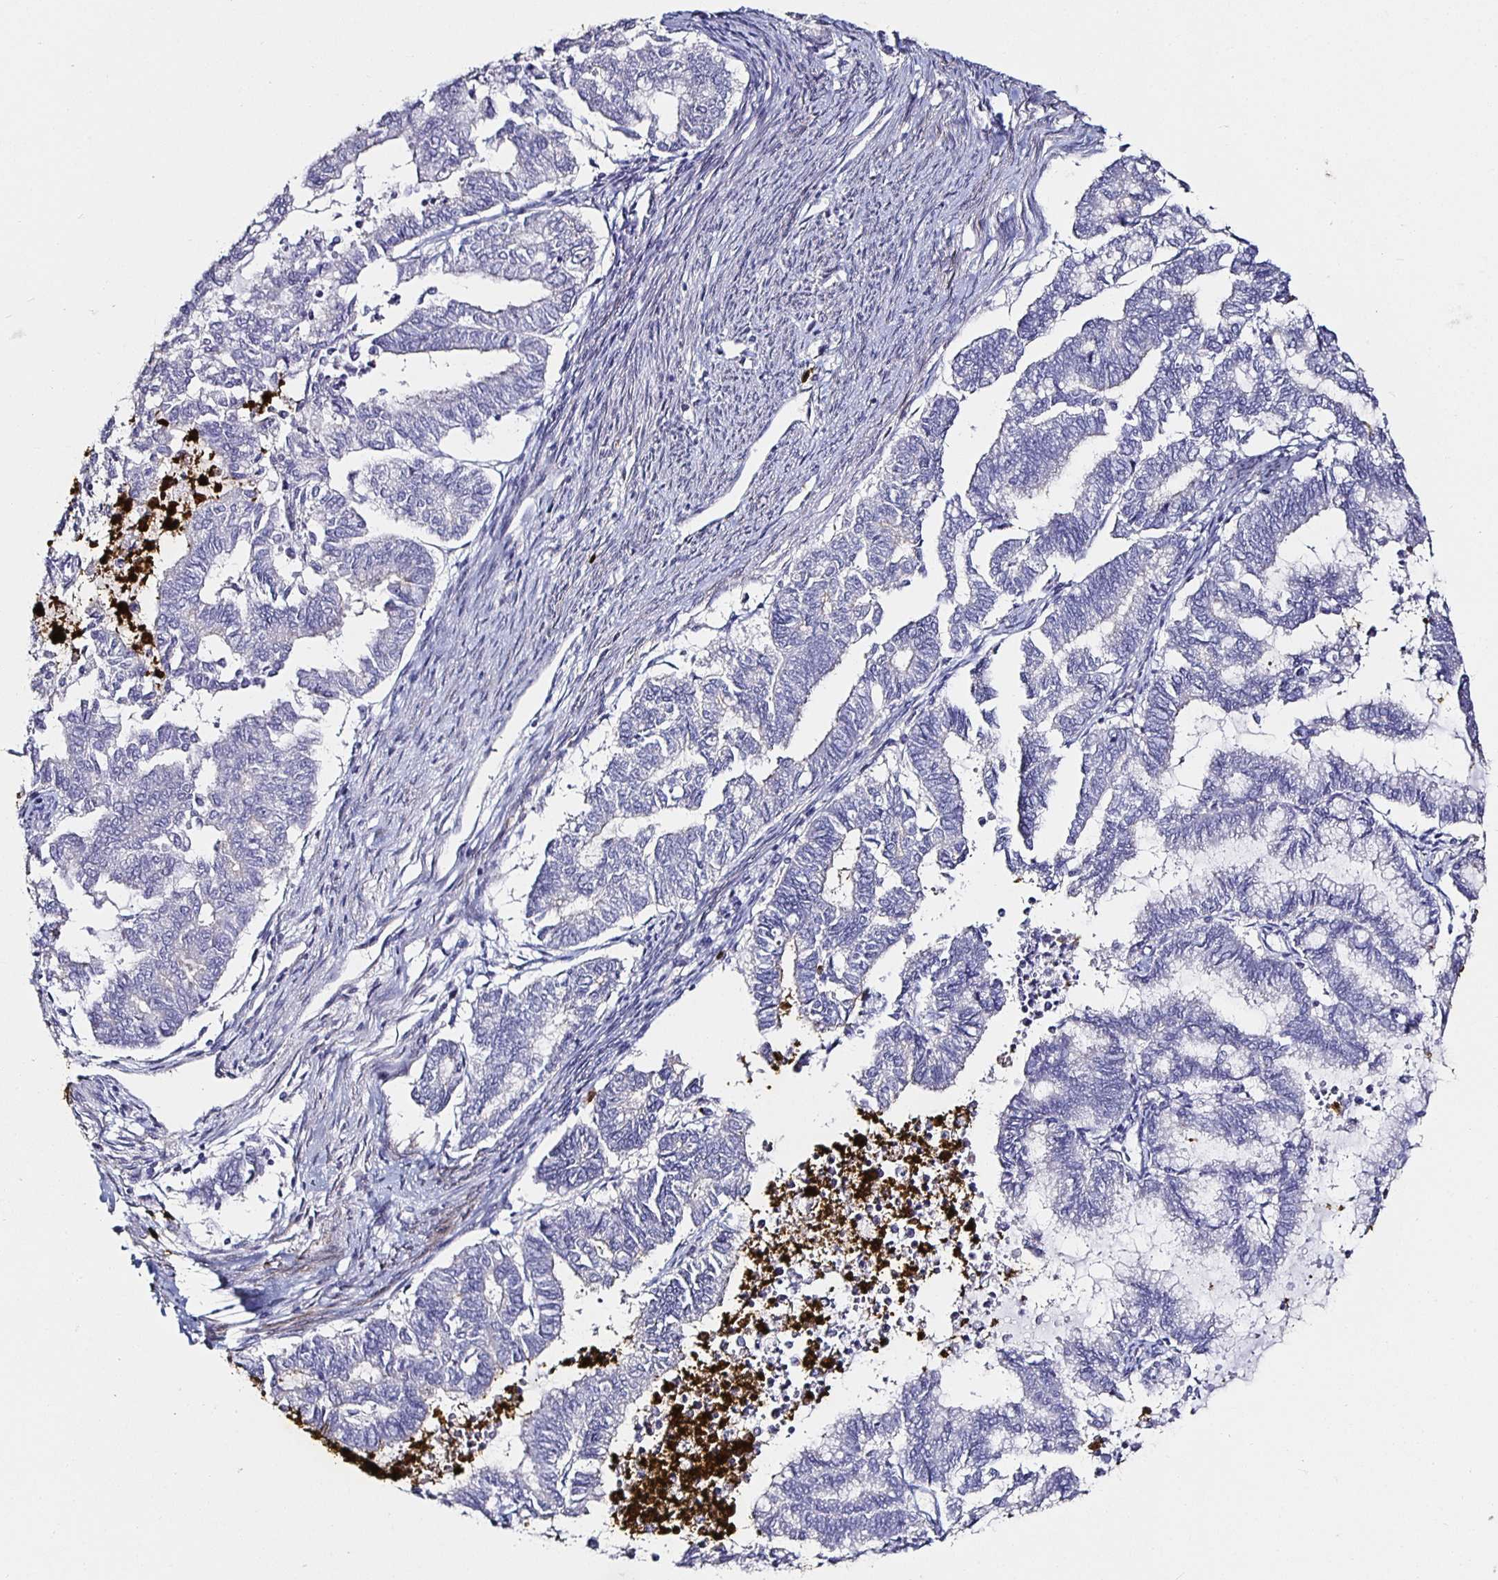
{"staining": {"intensity": "negative", "quantity": "none", "location": "none"}, "tissue": "endometrial cancer", "cell_type": "Tumor cells", "image_type": "cancer", "snomed": [{"axis": "morphology", "description": "Adenocarcinoma, NOS"}, {"axis": "topography", "description": "Endometrium"}], "caption": "An immunohistochemistry (IHC) photomicrograph of endometrial adenocarcinoma is shown. There is no staining in tumor cells of endometrial adenocarcinoma.", "gene": "TLR4", "patient": {"sex": "female", "age": 79}}